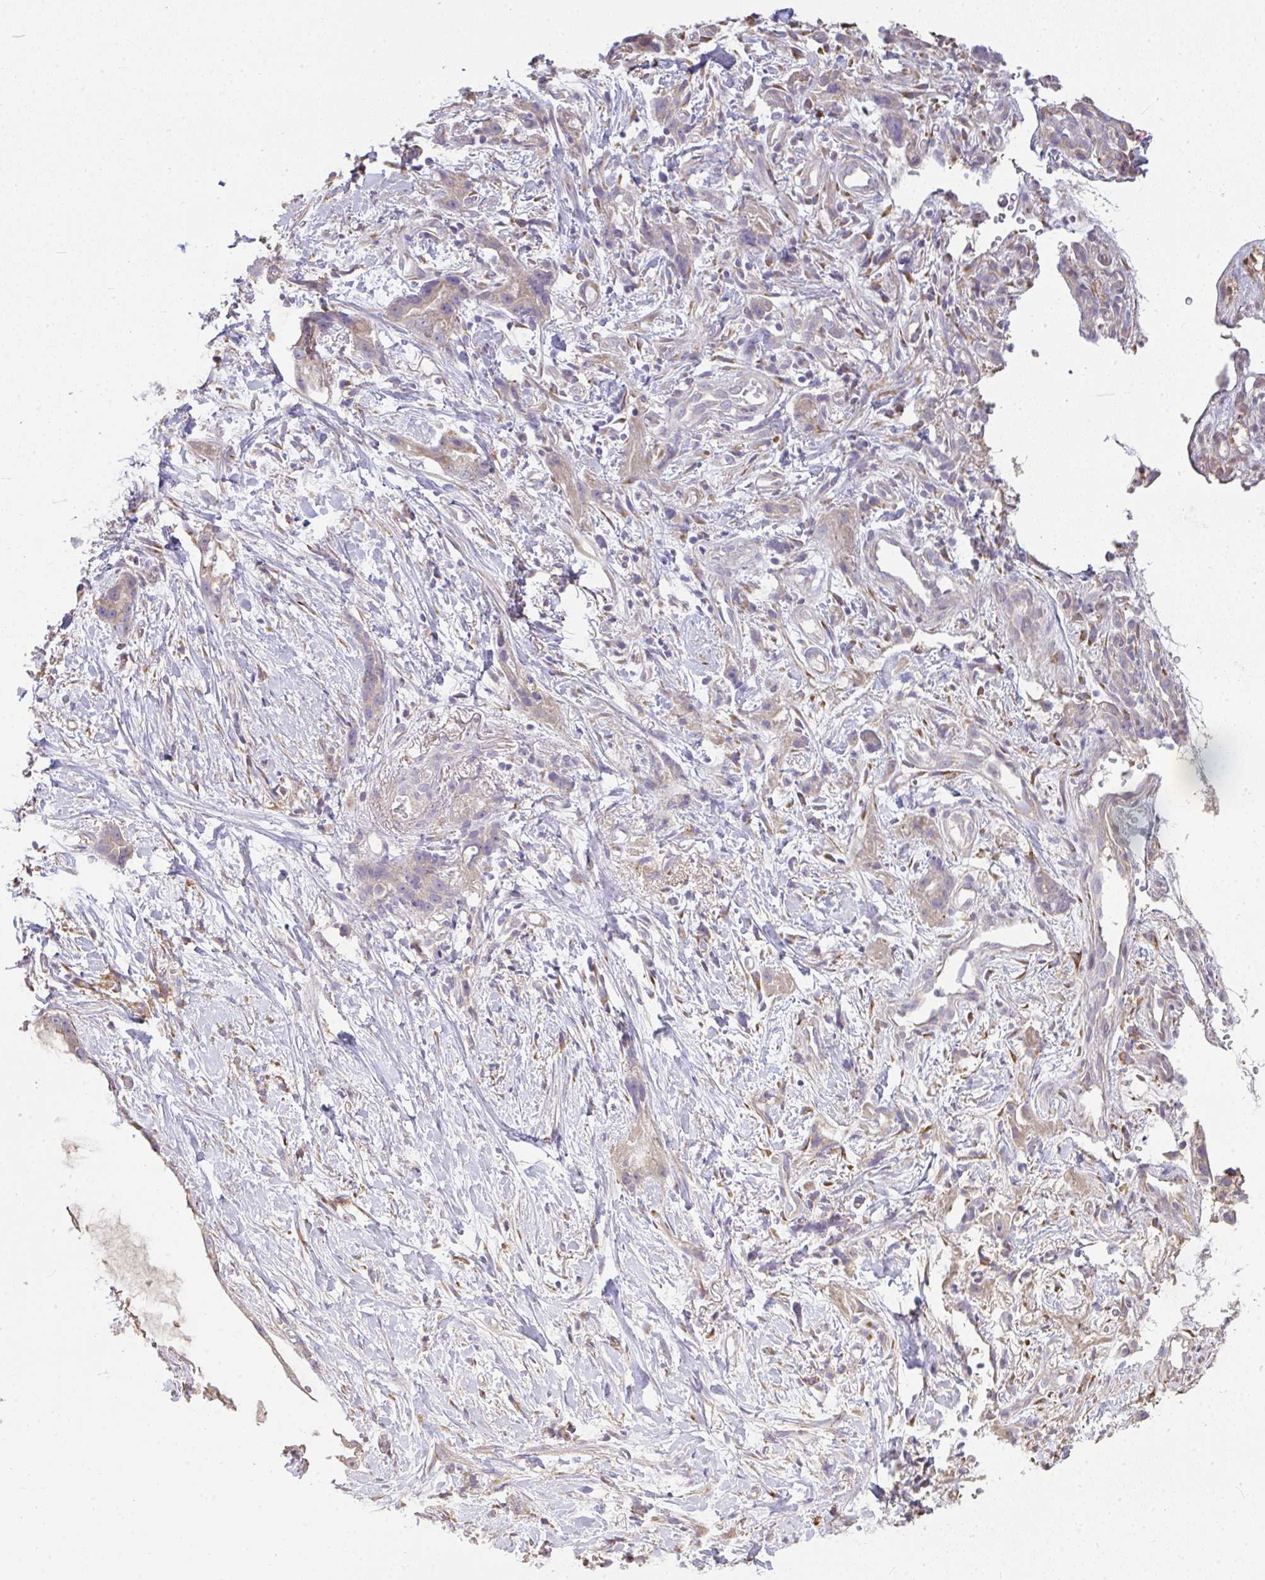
{"staining": {"intensity": "weak", "quantity": "<25%", "location": "cytoplasmic/membranous"}, "tissue": "stomach cancer", "cell_type": "Tumor cells", "image_type": "cancer", "snomed": [{"axis": "morphology", "description": "Adenocarcinoma, NOS"}, {"axis": "topography", "description": "Stomach"}], "caption": "The micrograph exhibits no staining of tumor cells in stomach cancer.", "gene": "BRINP3", "patient": {"sex": "male", "age": 55}}